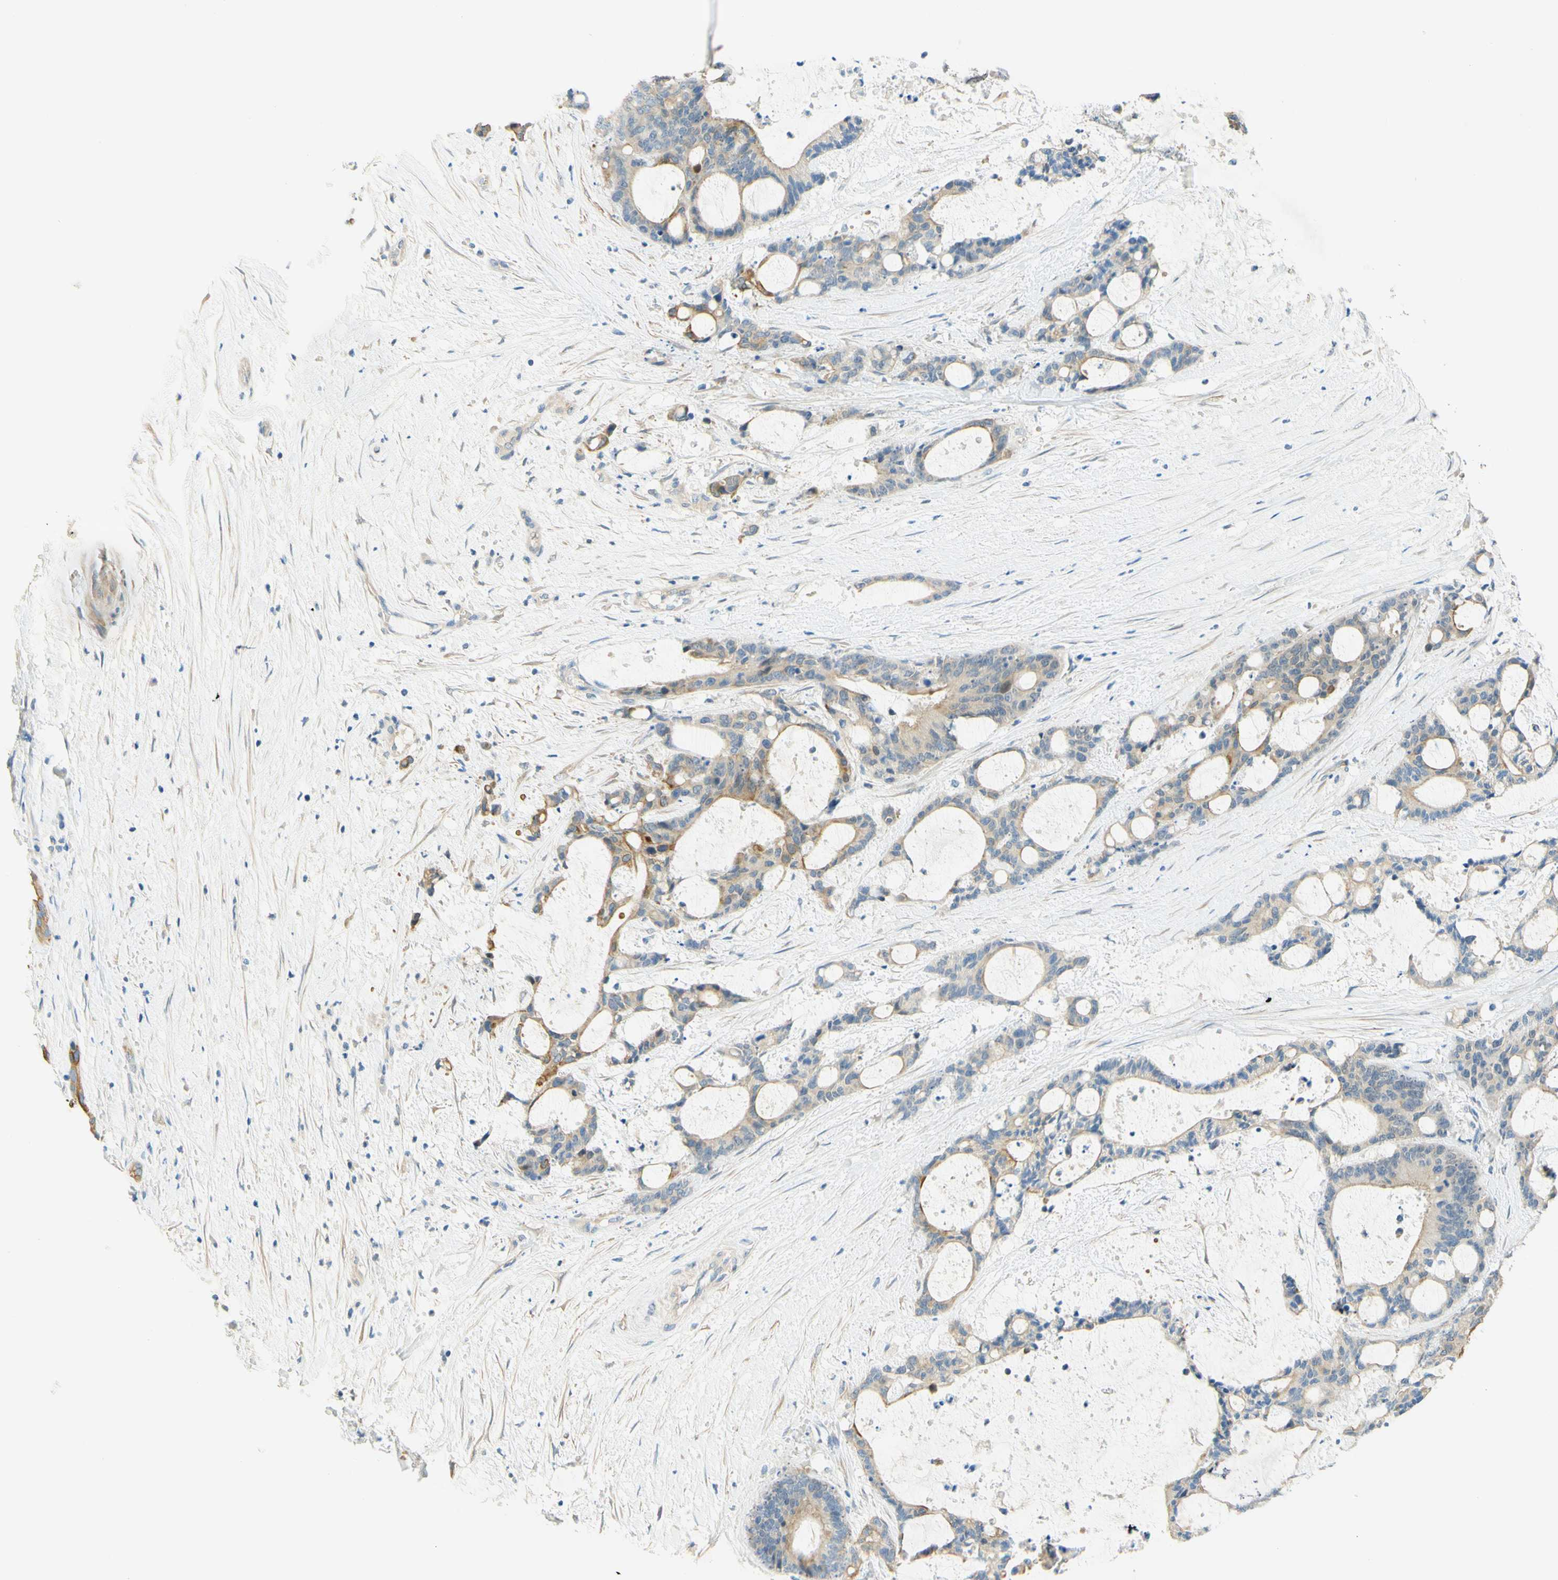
{"staining": {"intensity": "moderate", "quantity": "25%-75%", "location": "cytoplasmic/membranous"}, "tissue": "liver cancer", "cell_type": "Tumor cells", "image_type": "cancer", "snomed": [{"axis": "morphology", "description": "Cholangiocarcinoma"}, {"axis": "topography", "description": "Liver"}], "caption": "A histopathology image of human liver cancer (cholangiocarcinoma) stained for a protein reveals moderate cytoplasmic/membranous brown staining in tumor cells.", "gene": "ENTREP2", "patient": {"sex": "female", "age": 73}}